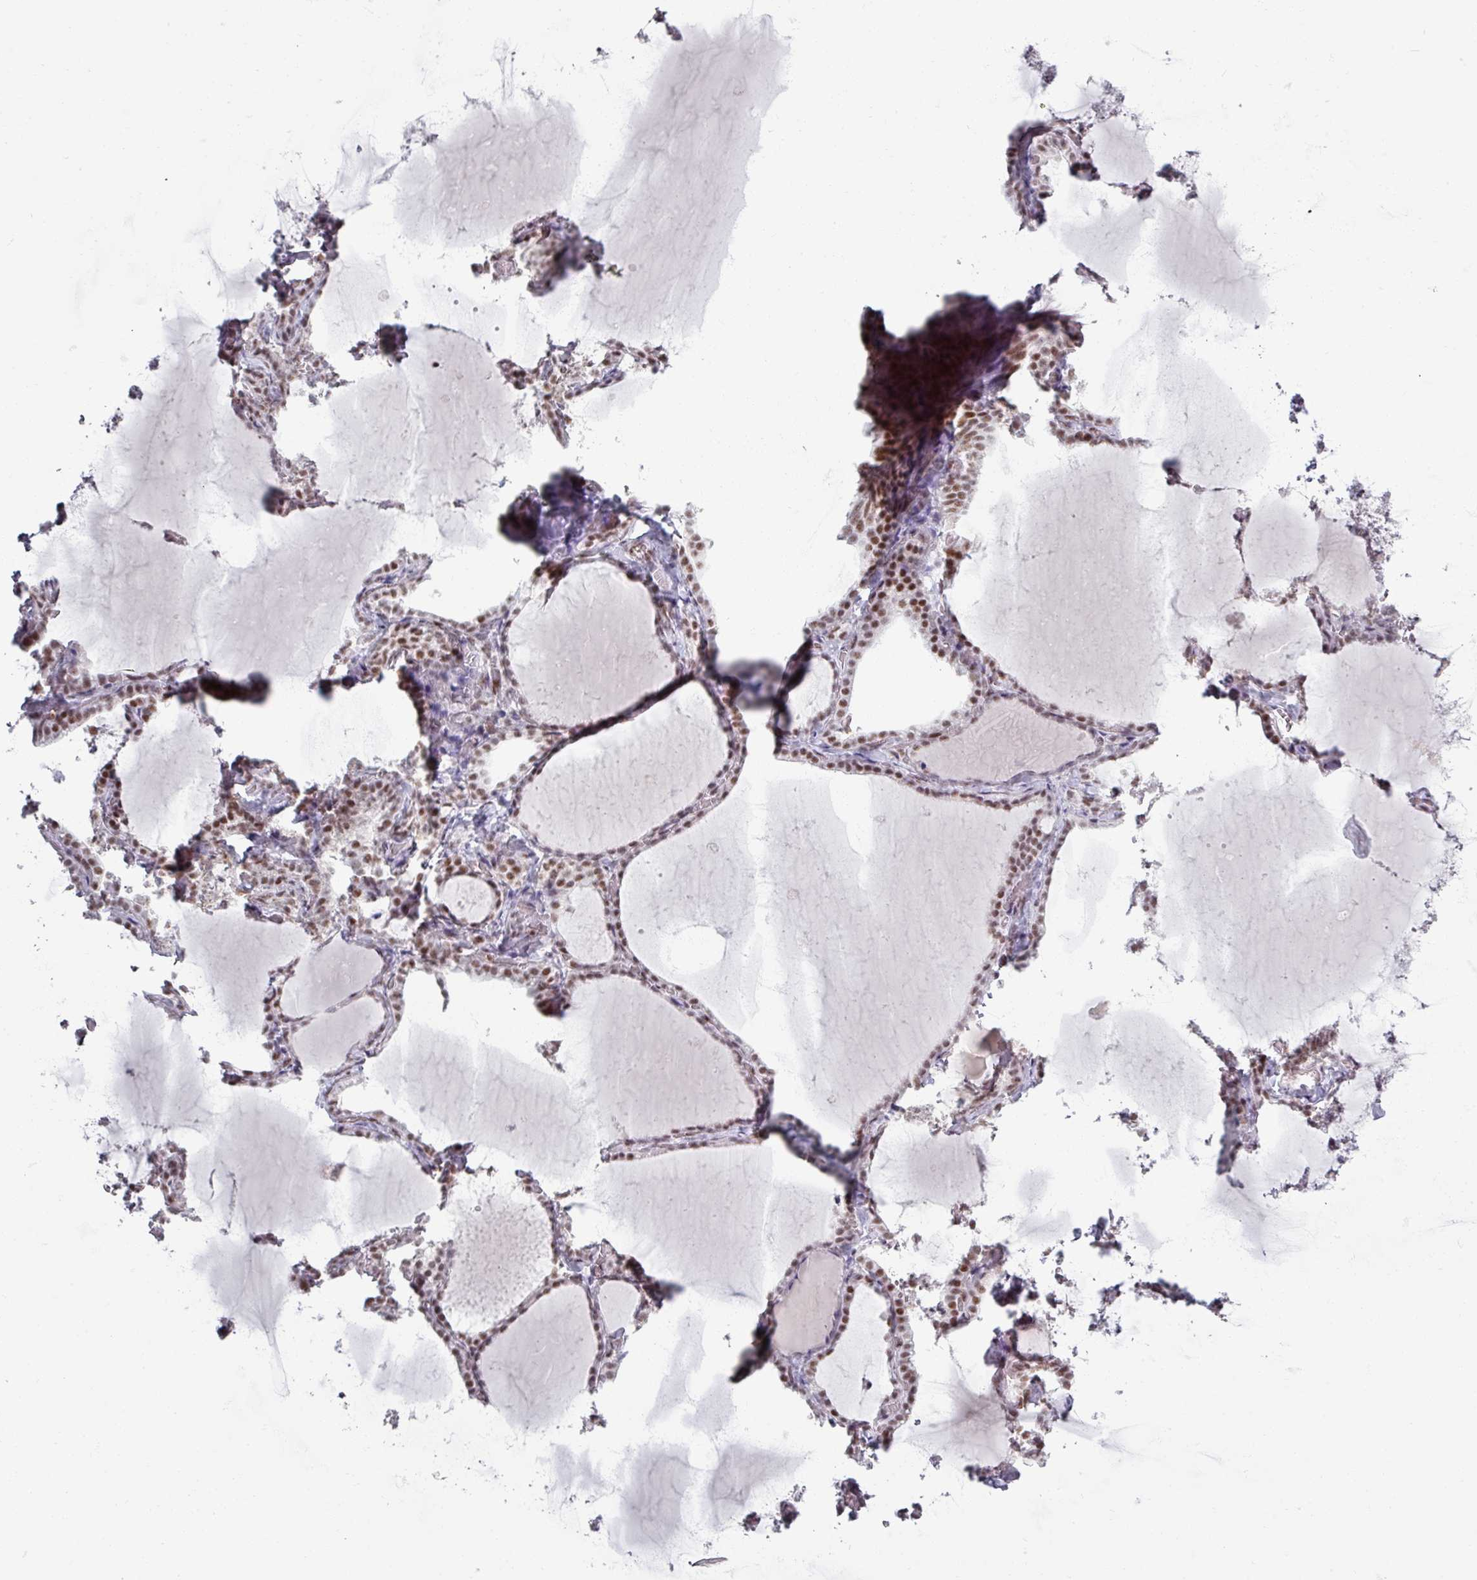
{"staining": {"intensity": "moderate", "quantity": ">75%", "location": "nuclear"}, "tissue": "thyroid gland", "cell_type": "Glandular cells", "image_type": "normal", "snomed": [{"axis": "morphology", "description": "Normal tissue, NOS"}, {"axis": "topography", "description": "Thyroid gland"}], "caption": "Protein expression analysis of unremarkable thyroid gland shows moderate nuclear positivity in about >75% of glandular cells.", "gene": "ADAR", "patient": {"sex": "female", "age": 22}}